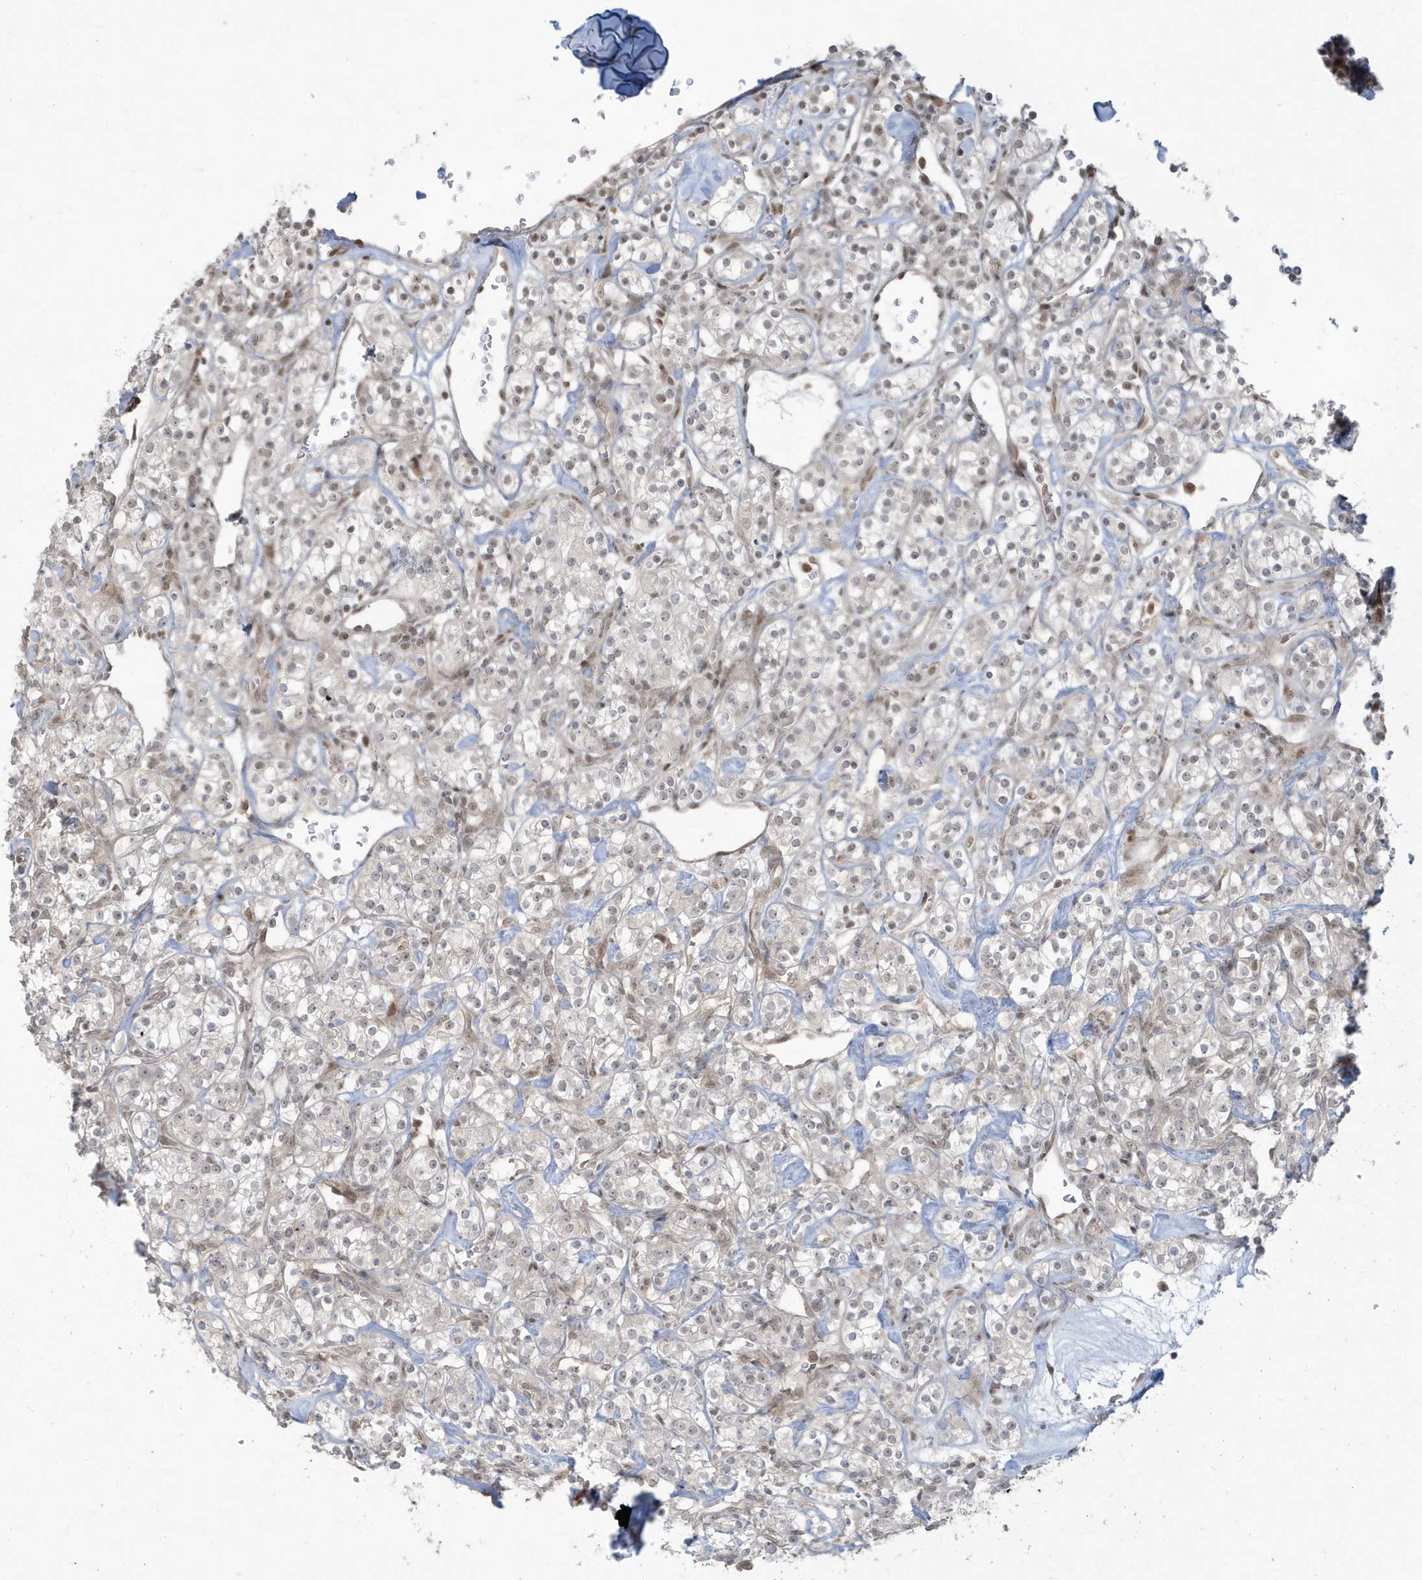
{"staining": {"intensity": "weak", "quantity": "25%-75%", "location": "nuclear"}, "tissue": "renal cancer", "cell_type": "Tumor cells", "image_type": "cancer", "snomed": [{"axis": "morphology", "description": "Adenocarcinoma, NOS"}, {"axis": "topography", "description": "Kidney"}], "caption": "Immunohistochemistry (IHC) (DAB (3,3'-diaminobenzidine)) staining of renal adenocarcinoma reveals weak nuclear protein expression in approximately 25%-75% of tumor cells. Ihc stains the protein in brown and the nuclei are stained blue.", "gene": "C1orf52", "patient": {"sex": "male", "age": 77}}